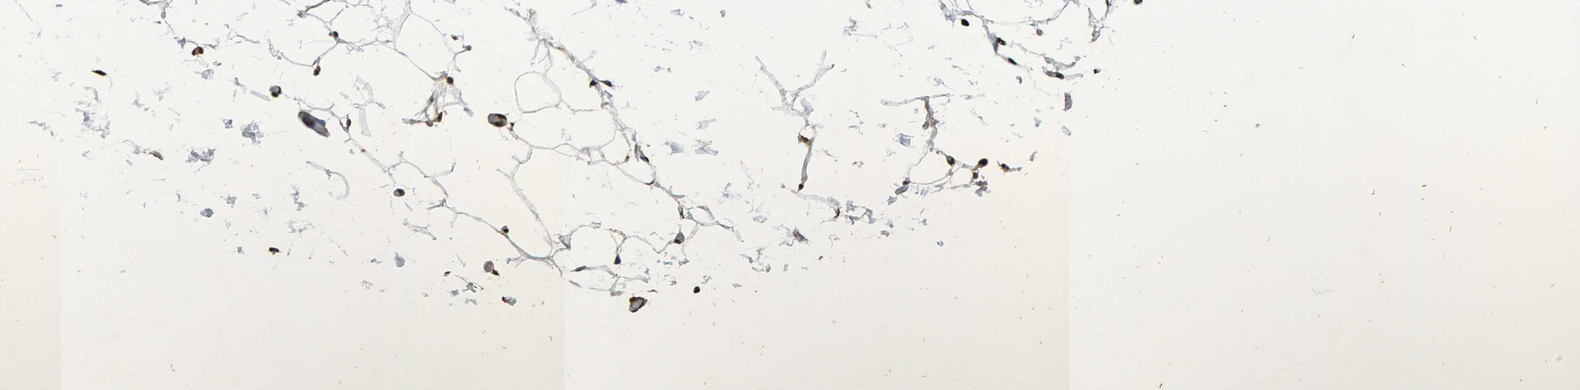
{"staining": {"intensity": "negative", "quantity": "none", "location": "none"}, "tissue": "adipose tissue", "cell_type": "Adipocytes", "image_type": "normal", "snomed": [{"axis": "morphology", "description": "Normal tissue, NOS"}, {"axis": "topography", "description": "Breast"}, {"axis": "topography", "description": "Soft tissue"}], "caption": "This is a micrograph of immunohistochemistry staining of benign adipose tissue, which shows no positivity in adipocytes.", "gene": "H2AZ1", "patient": {"sex": "female", "age": 75}}